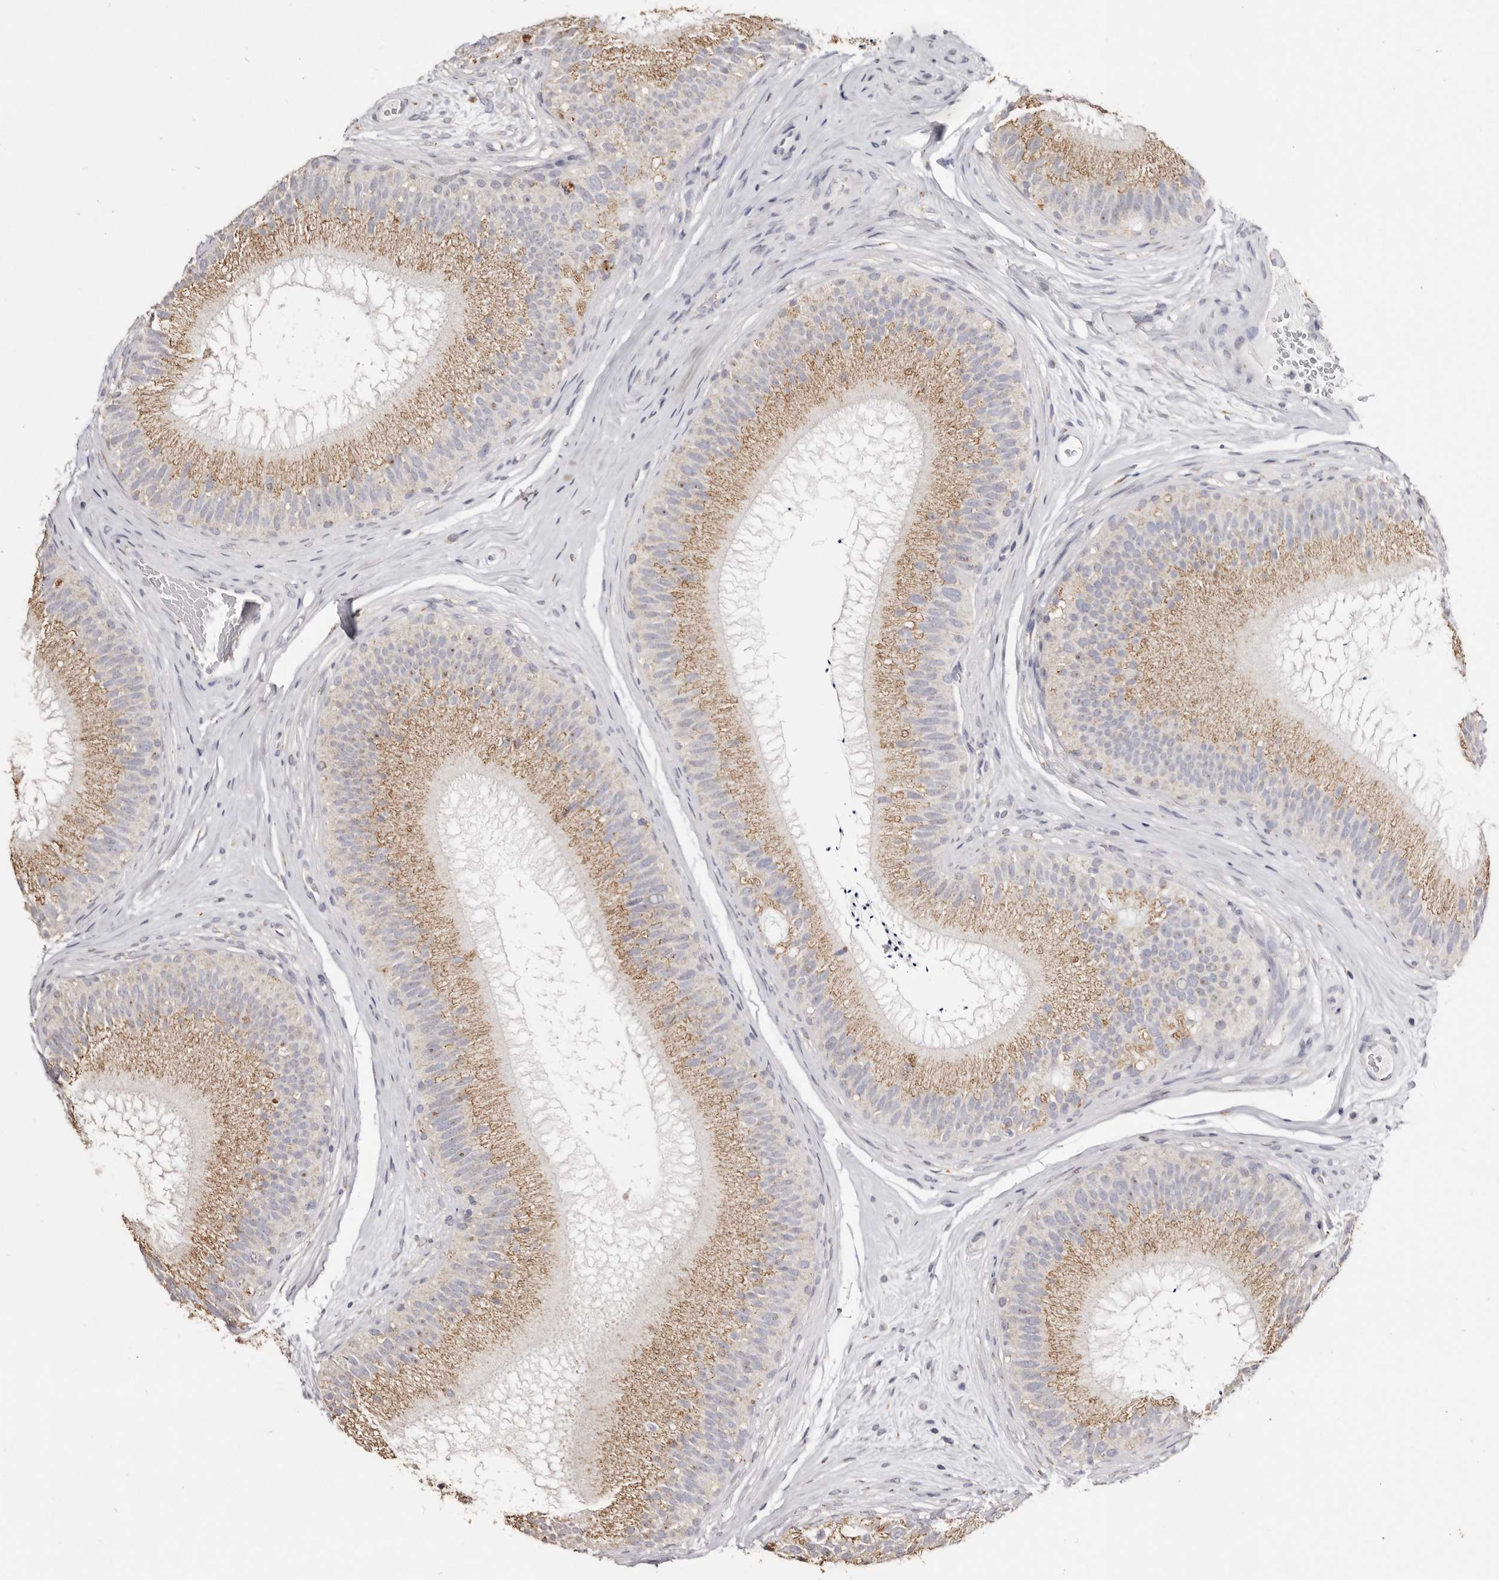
{"staining": {"intensity": "moderate", "quantity": ">75%", "location": "cytoplasmic/membranous"}, "tissue": "epididymis", "cell_type": "Glandular cells", "image_type": "normal", "snomed": [{"axis": "morphology", "description": "Normal tissue, NOS"}, {"axis": "topography", "description": "Epididymis"}], "caption": "High-power microscopy captured an immunohistochemistry image of benign epididymis, revealing moderate cytoplasmic/membranous positivity in approximately >75% of glandular cells.", "gene": "LGALS7B", "patient": {"sex": "male", "age": 45}}